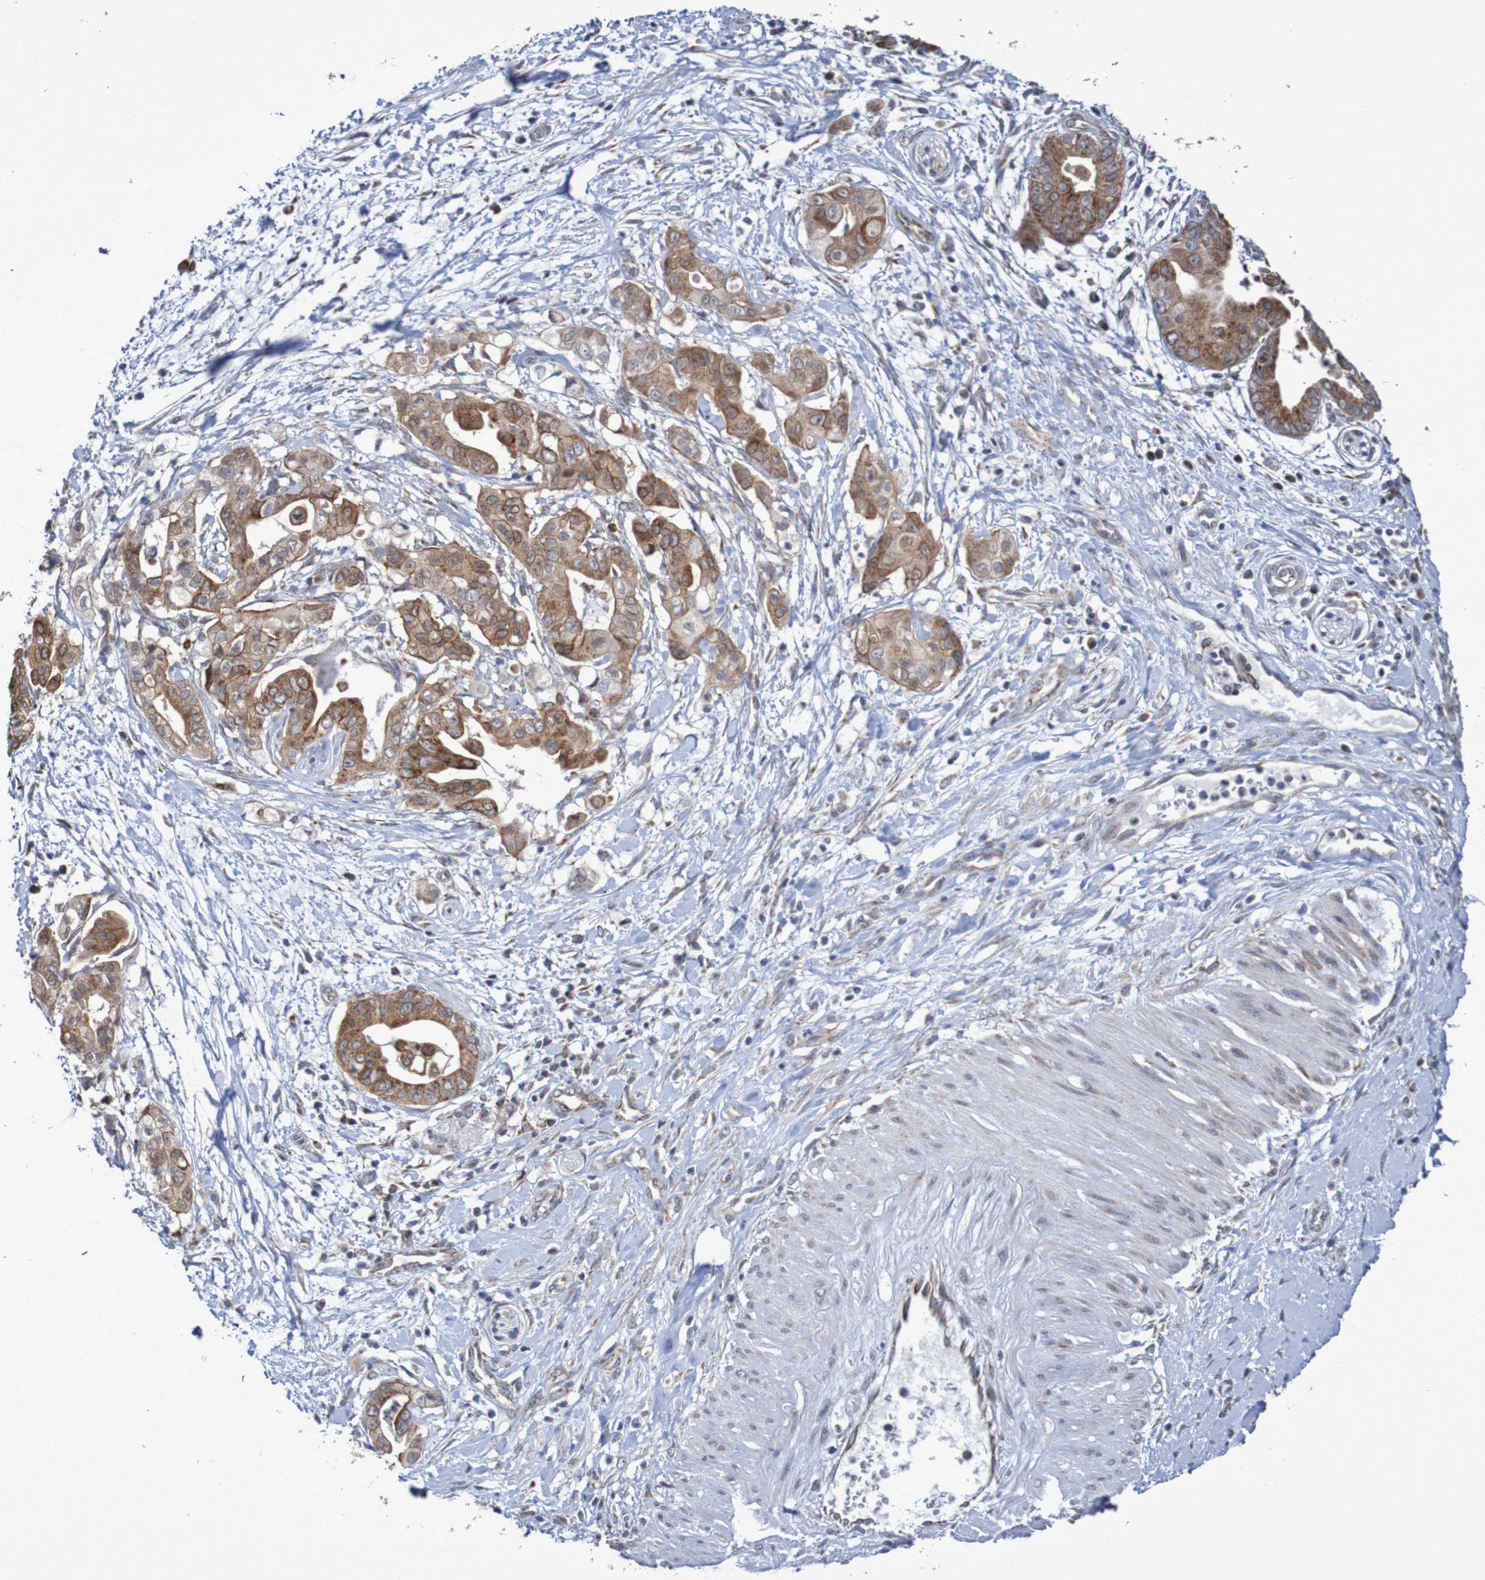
{"staining": {"intensity": "moderate", "quantity": ">75%", "location": "cytoplasmic/membranous"}, "tissue": "pancreatic cancer", "cell_type": "Tumor cells", "image_type": "cancer", "snomed": [{"axis": "morphology", "description": "Adenocarcinoma, NOS"}, {"axis": "topography", "description": "Pancreas"}], "caption": "The immunohistochemical stain labels moderate cytoplasmic/membranous staining in tumor cells of pancreatic cancer (adenocarcinoma) tissue. (brown staining indicates protein expression, while blue staining denotes nuclei).", "gene": "DVL1", "patient": {"sex": "female", "age": 75}}